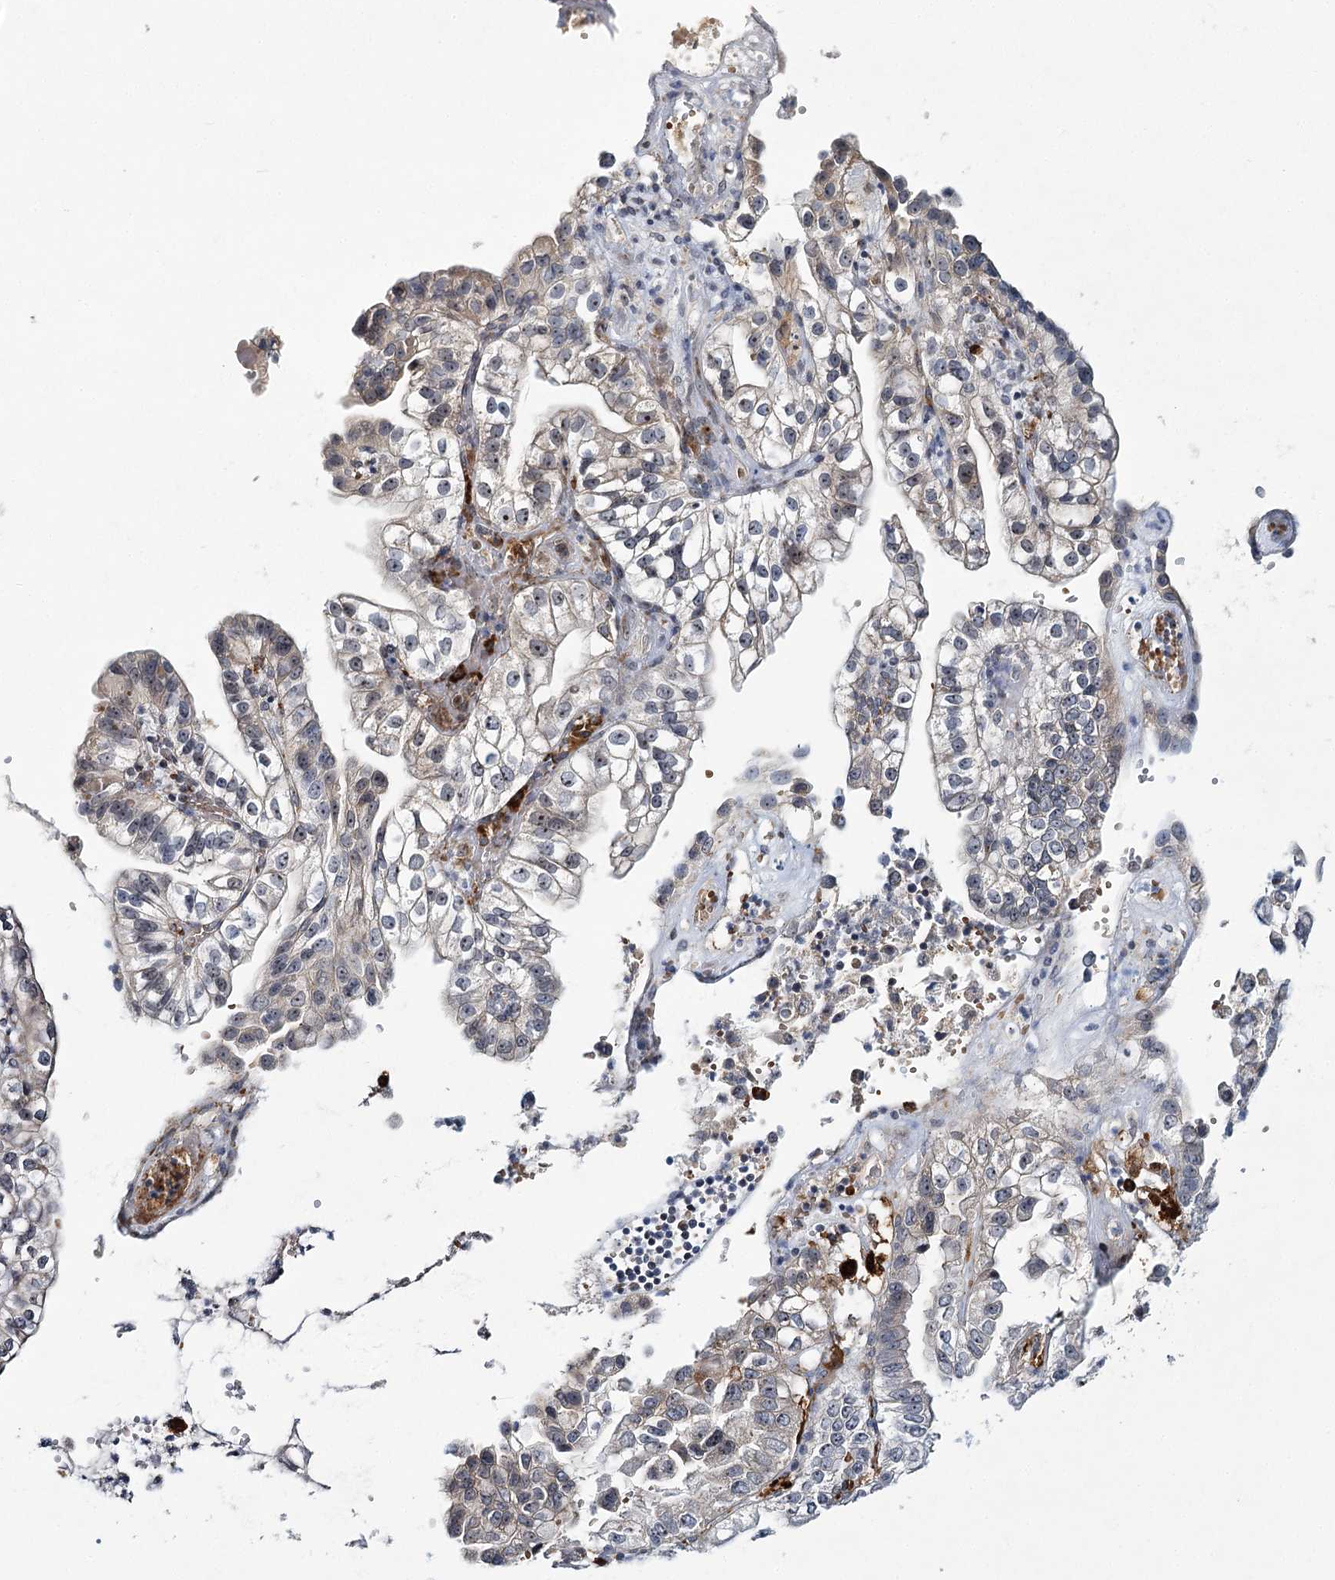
{"staining": {"intensity": "negative", "quantity": "none", "location": "none"}, "tissue": "liver cancer", "cell_type": "Tumor cells", "image_type": "cancer", "snomed": [{"axis": "morphology", "description": "Cholangiocarcinoma"}, {"axis": "topography", "description": "Liver"}], "caption": "This histopathology image is of liver cholangiocarcinoma stained with IHC to label a protein in brown with the nuclei are counter-stained blue. There is no positivity in tumor cells. Nuclei are stained in blue.", "gene": "WDR36", "patient": {"sex": "female", "age": 79}}